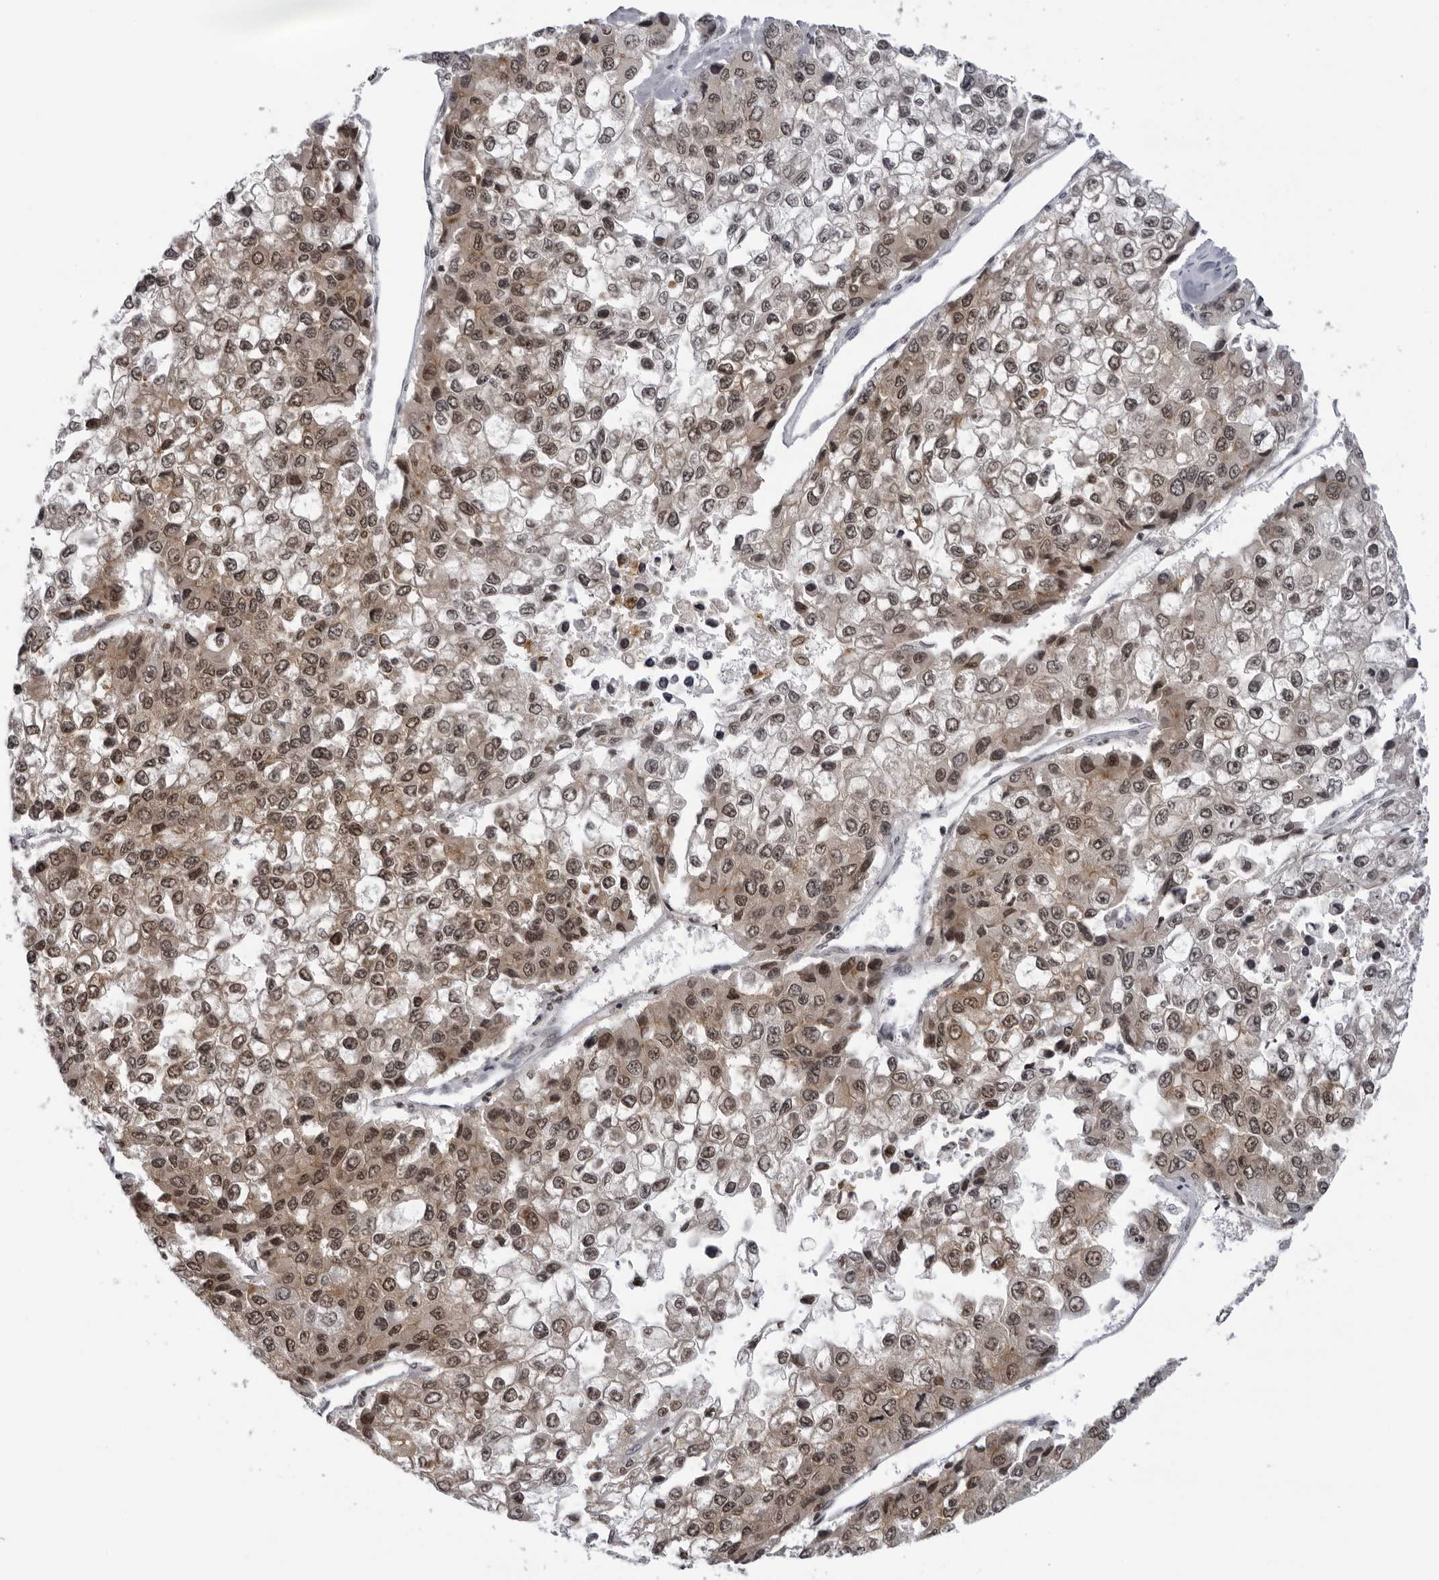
{"staining": {"intensity": "moderate", "quantity": ">75%", "location": "cytoplasmic/membranous,nuclear"}, "tissue": "liver cancer", "cell_type": "Tumor cells", "image_type": "cancer", "snomed": [{"axis": "morphology", "description": "Carcinoma, Hepatocellular, NOS"}, {"axis": "topography", "description": "Liver"}], "caption": "Immunohistochemical staining of hepatocellular carcinoma (liver) reveals medium levels of moderate cytoplasmic/membranous and nuclear staining in about >75% of tumor cells. (DAB IHC, brown staining for protein, blue staining for nuclei).", "gene": "ESPN", "patient": {"sex": "female", "age": 66}}